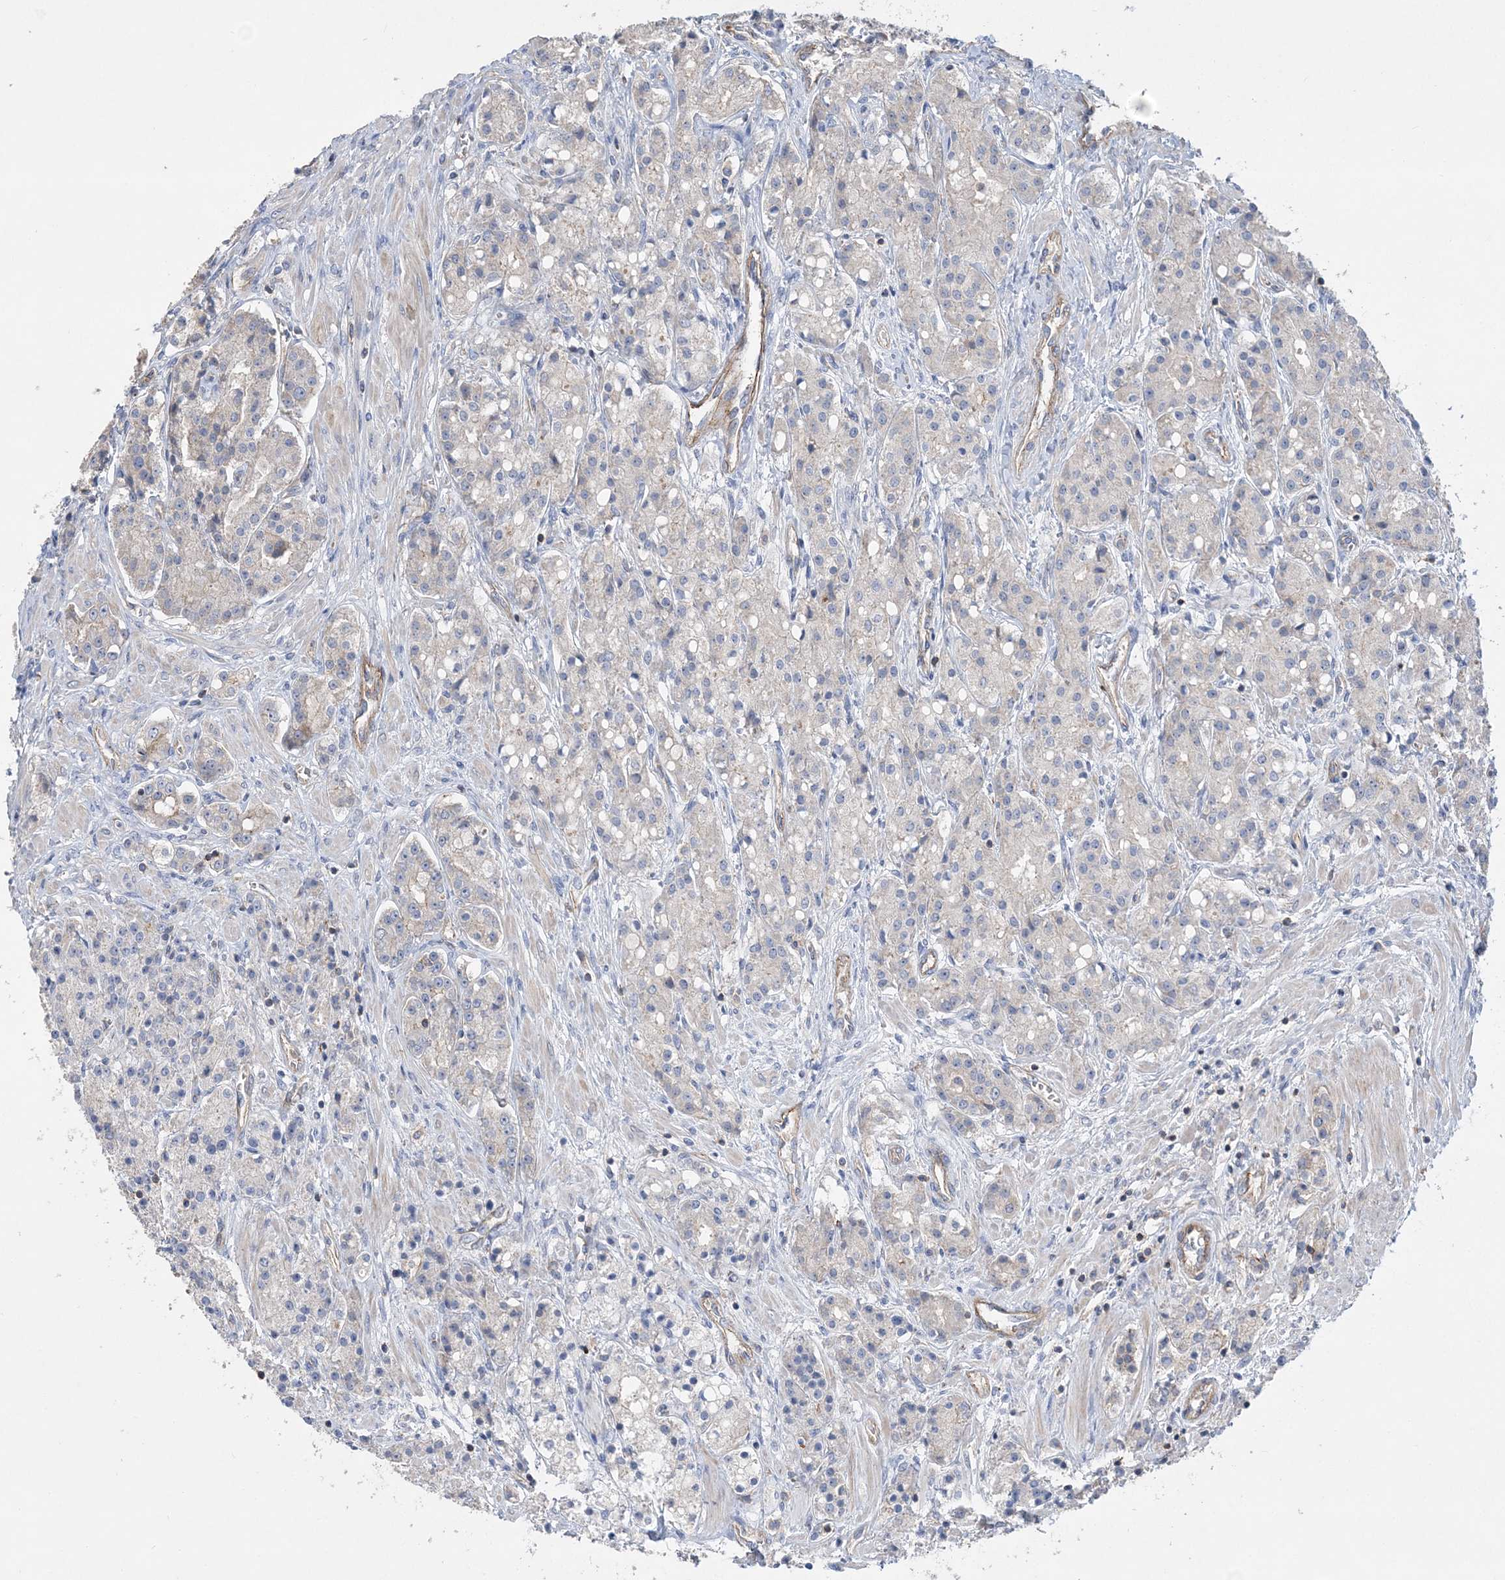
{"staining": {"intensity": "negative", "quantity": "none", "location": "none"}, "tissue": "prostate cancer", "cell_type": "Tumor cells", "image_type": "cancer", "snomed": [{"axis": "morphology", "description": "Adenocarcinoma, High grade"}, {"axis": "topography", "description": "Prostate"}], "caption": "This is a micrograph of IHC staining of prostate cancer (adenocarcinoma (high-grade)), which shows no staining in tumor cells.", "gene": "PIGC", "patient": {"sex": "male", "age": 60}}